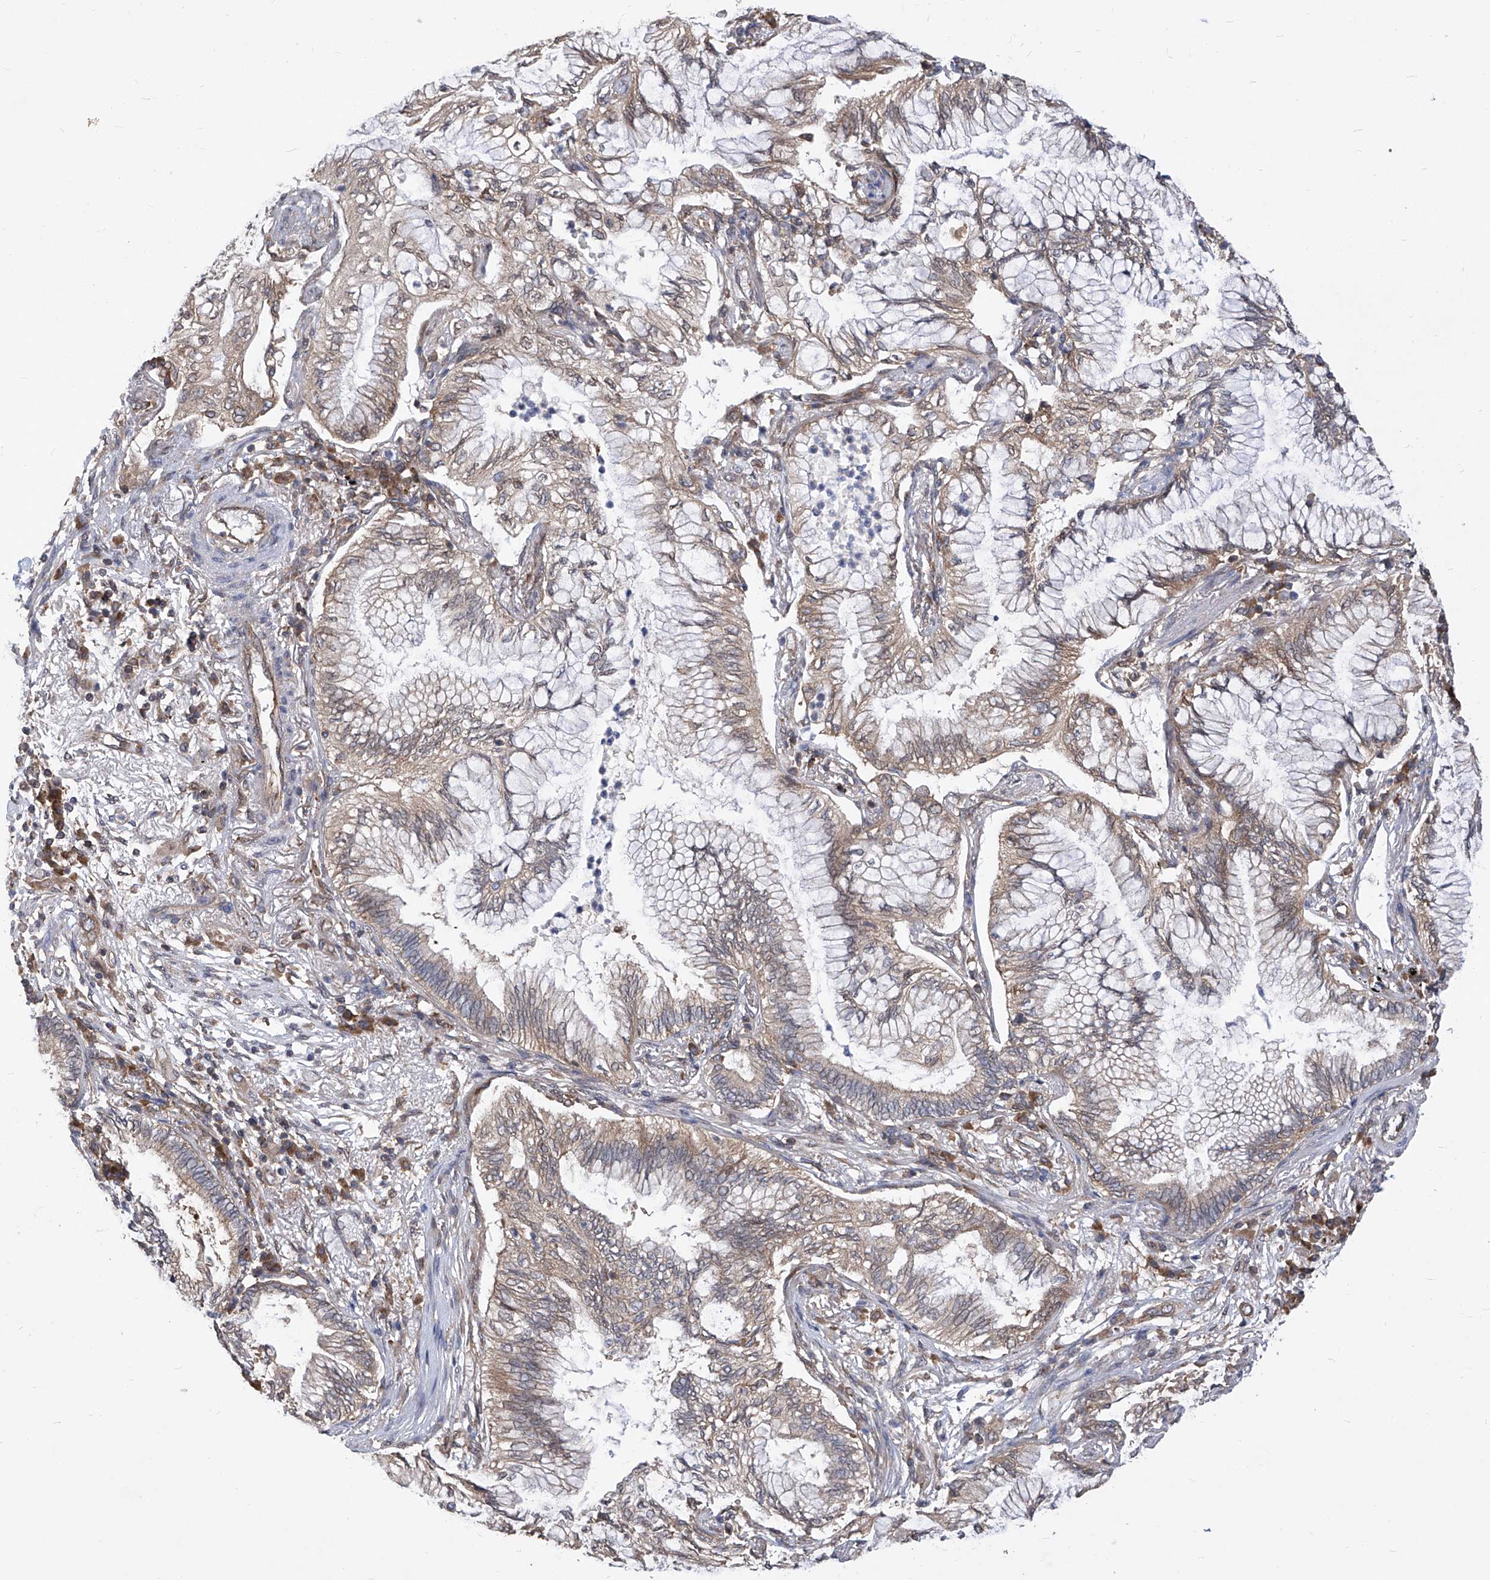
{"staining": {"intensity": "moderate", "quantity": "25%-75%", "location": "cytoplasmic/membranous"}, "tissue": "bronchus", "cell_type": "Respiratory epithelial cells", "image_type": "normal", "snomed": [{"axis": "morphology", "description": "Normal tissue, NOS"}, {"axis": "morphology", "description": "Adenocarcinoma, NOS"}, {"axis": "topography", "description": "Bronchus"}, {"axis": "topography", "description": "Lung"}], "caption": "Protein staining displays moderate cytoplasmic/membranous positivity in approximately 25%-75% of respiratory epithelial cells in normal bronchus.", "gene": "EIF3M", "patient": {"sex": "female", "age": 70}}